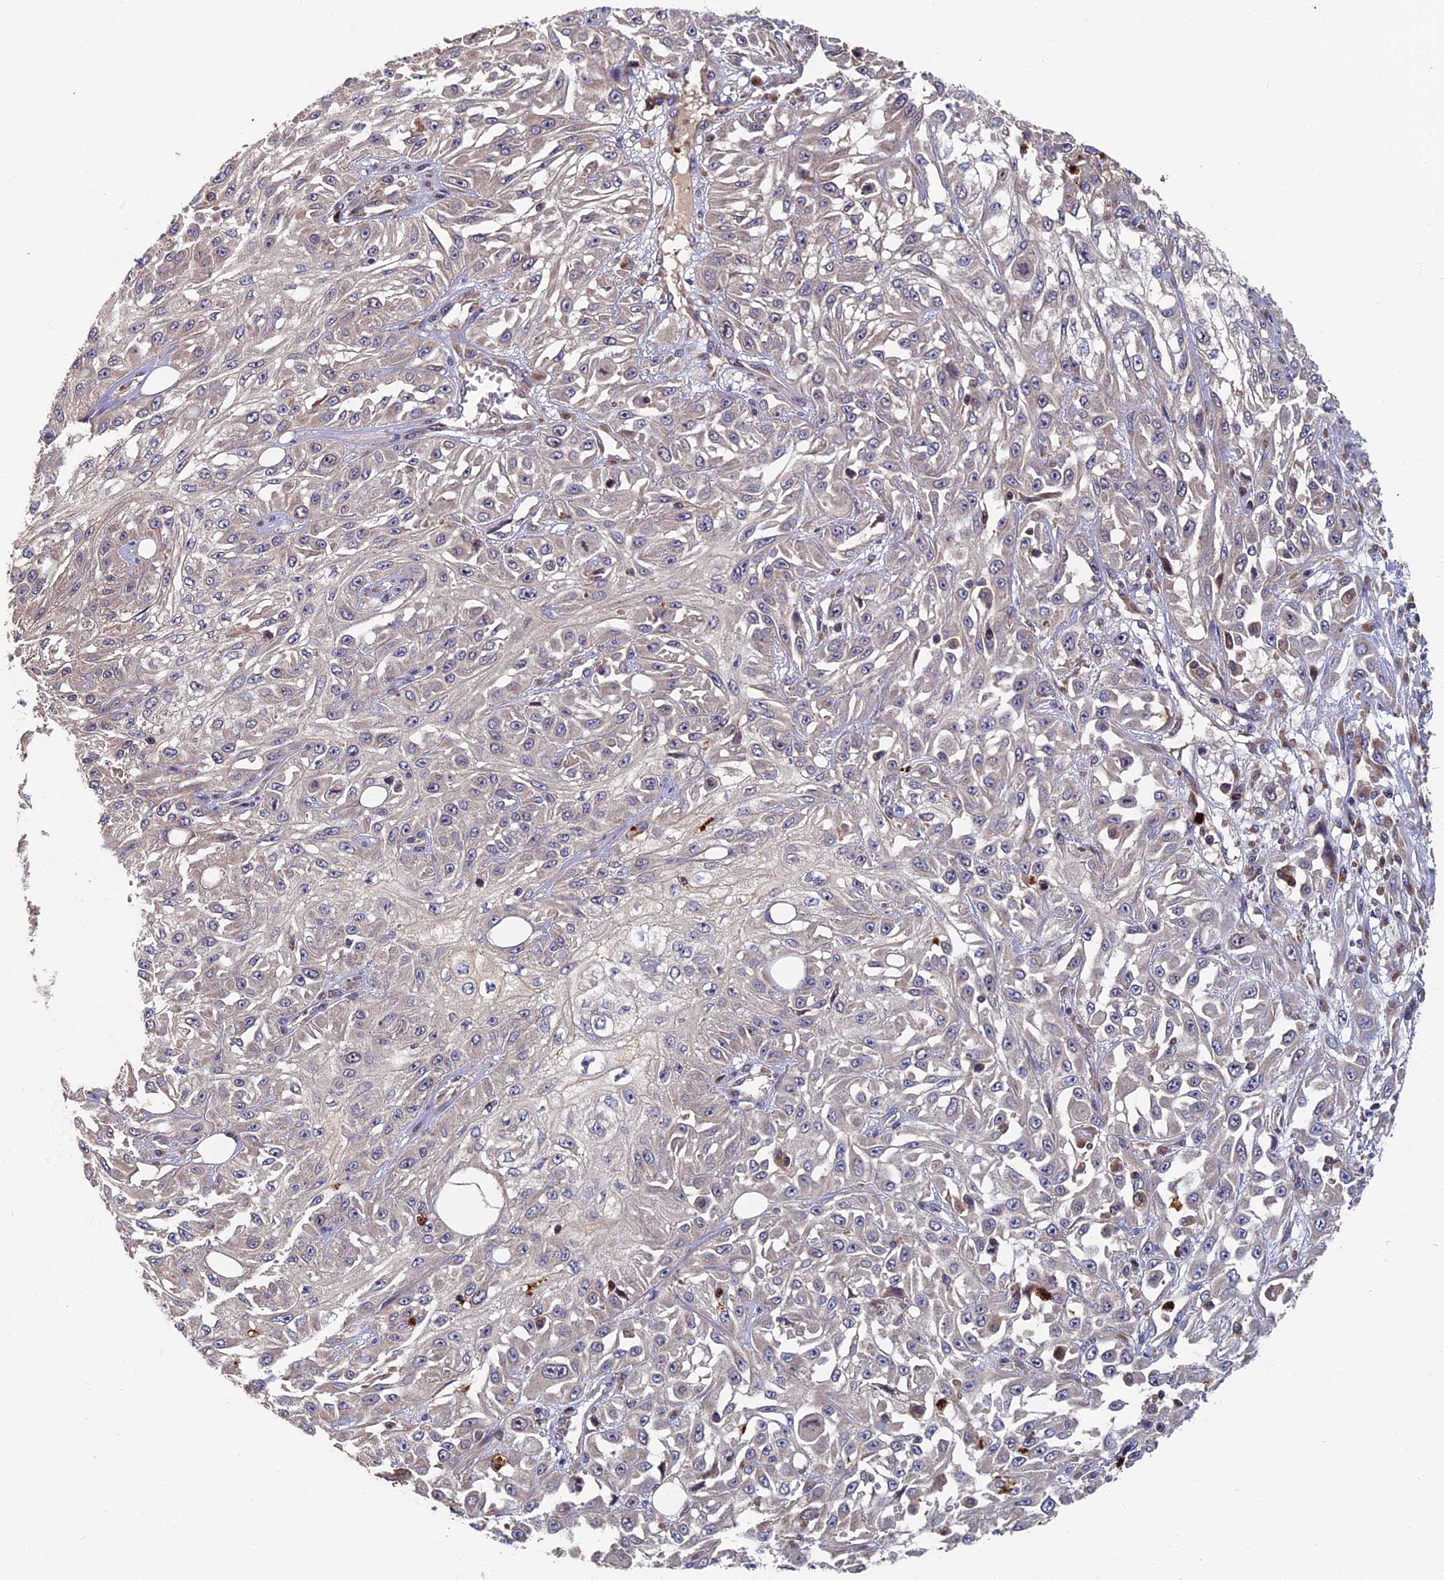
{"staining": {"intensity": "negative", "quantity": "none", "location": "none"}, "tissue": "skin cancer", "cell_type": "Tumor cells", "image_type": "cancer", "snomed": [{"axis": "morphology", "description": "Squamous cell carcinoma, NOS"}, {"axis": "morphology", "description": "Squamous cell carcinoma, metastatic, NOS"}, {"axis": "topography", "description": "Skin"}, {"axis": "topography", "description": "Lymph node"}], "caption": "High magnification brightfield microscopy of skin cancer stained with DAB (brown) and counterstained with hematoxylin (blue): tumor cells show no significant expression.", "gene": "TNK2", "patient": {"sex": "male", "age": 75}}